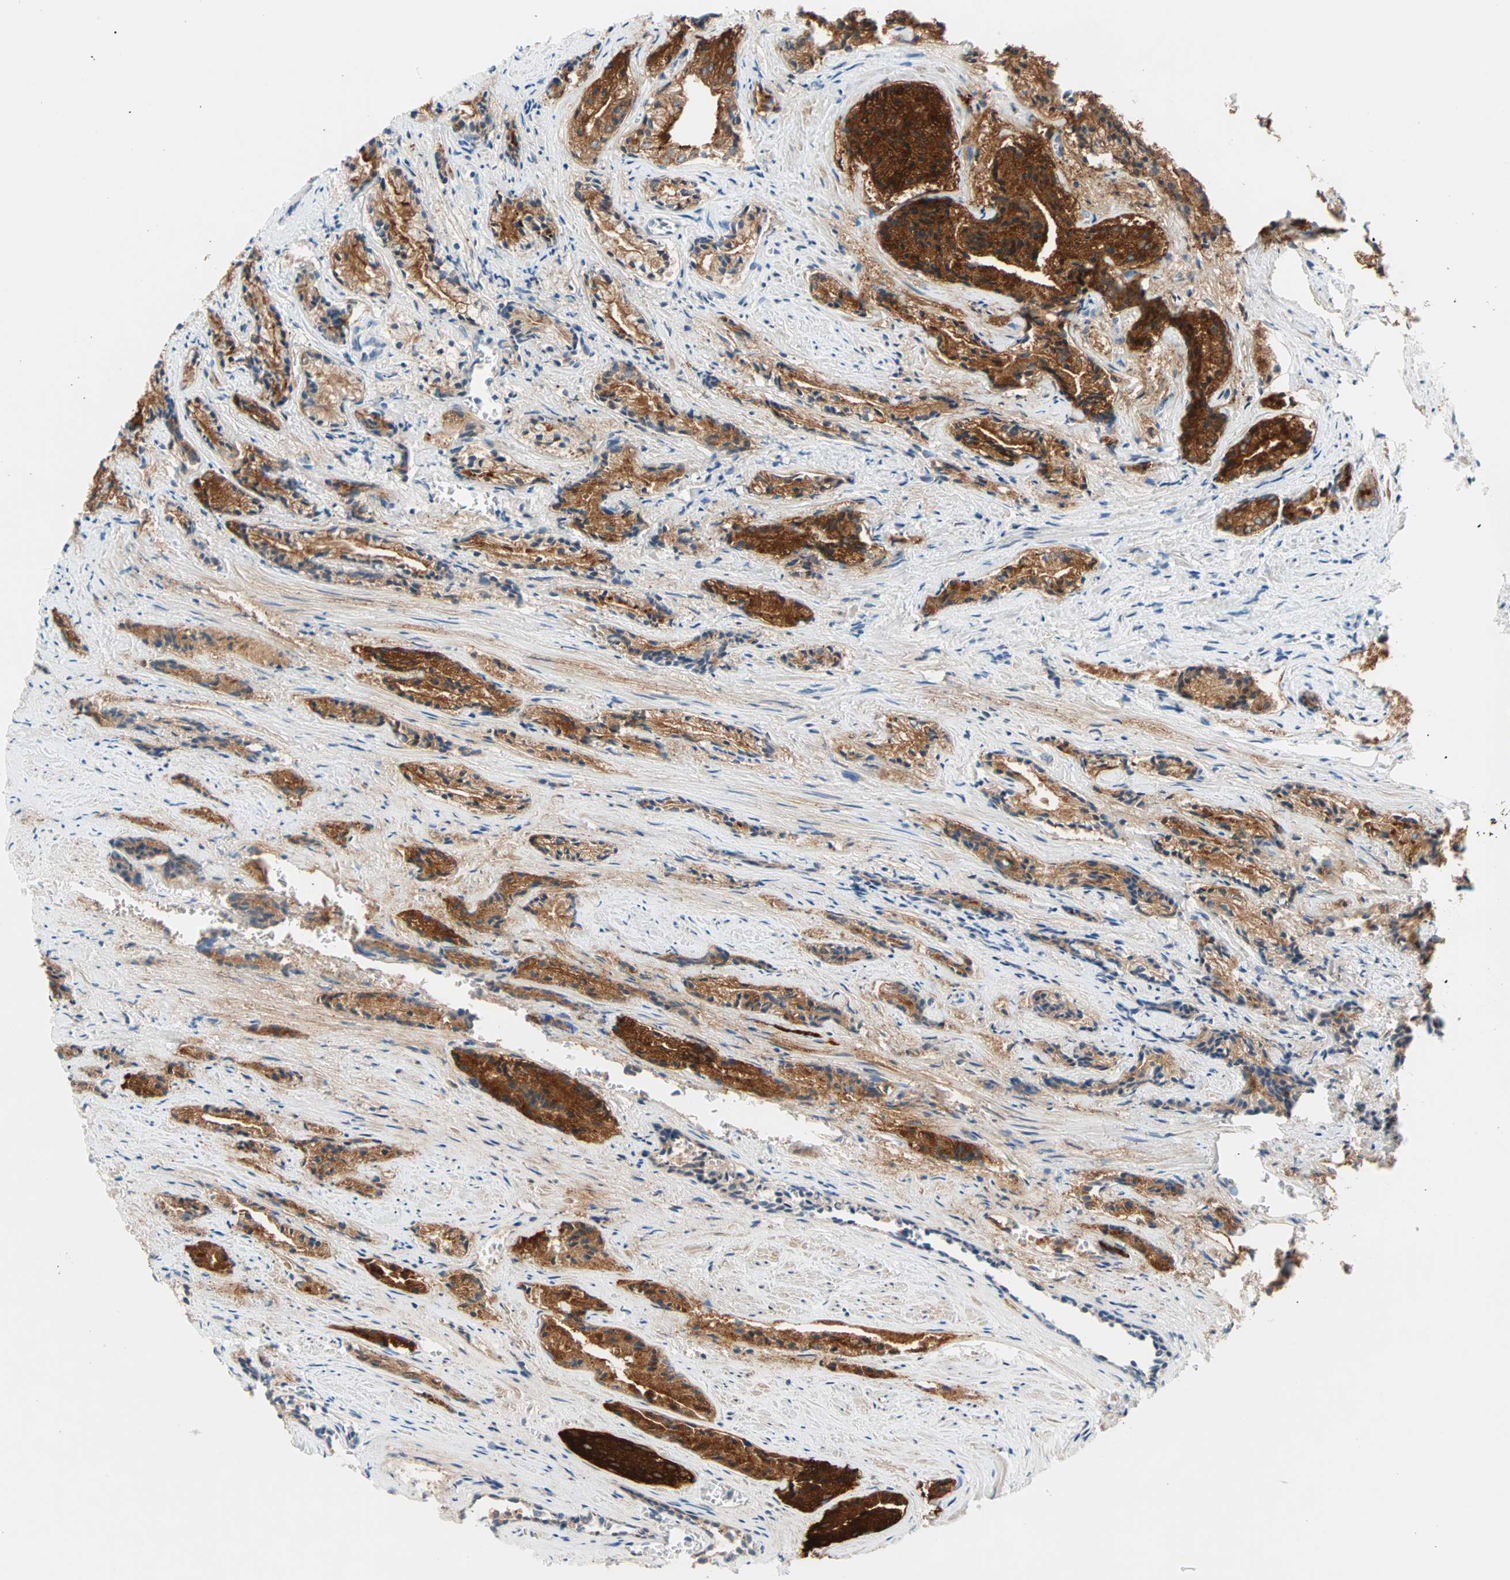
{"staining": {"intensity": "strong", "quantity": ">75%", "location": "cytoplasmic/membranous"}, "tissue": "prostate cancer", "cell_type": "Tumor cells", "image_type": "cancer", "snomed": [{"axis": "morphology", "description": "Adenocarcinoma, Low grade"}, {"axis": "topography", "description": "Prostate"}], "caption": "Tumor cells reveal strong cytoplasmic/membranous positivity in approximately >75% of cells in prostate cancer.", "gene": "TMEM163", "patient": {"sex": "male", "age": 60}}